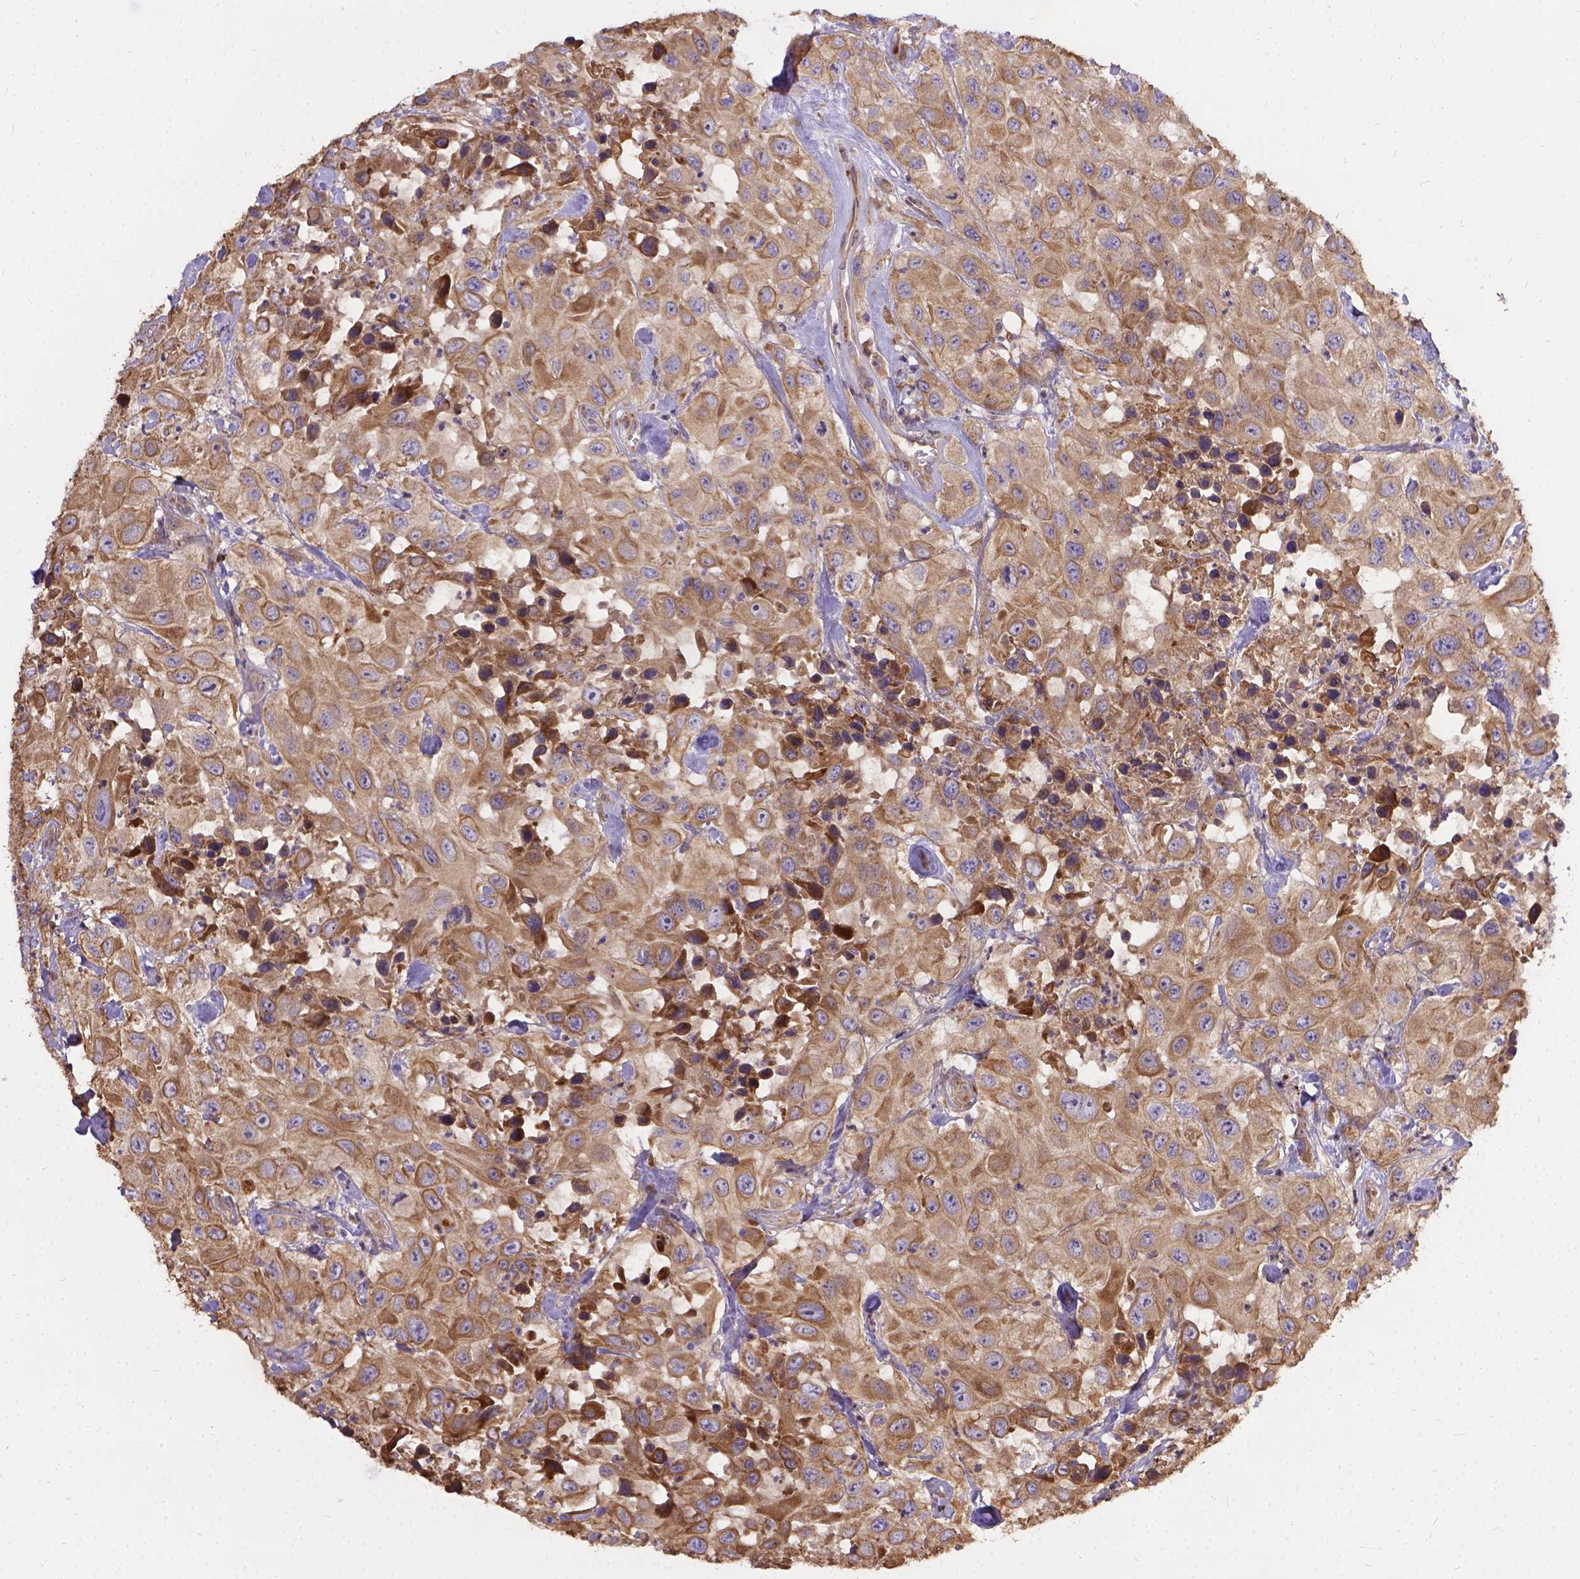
{"staining": {"intensity": "weak", "quantity": ">75%", "location": "cytoplasmic/membranous"}, "tissue": "urothelial cancer", "cell_type": "Tumor cells", "image_type": "cancer", "snomed": [{"axis": "morphology", "description": "Urothelial carcinoma, High grade"}, {"axis": "topography", "description": "Urinary bladder"}], "caption": "This histopathology image exhibits immunohistochemistry (IHC) staining of human urothelial carcinoma (high-grade), with low weak cytoplasmic/membranous positivity in about >75% of tumor cells.", "gene": "DENND6A", "patient": {"sex": "male", "age": 79}}